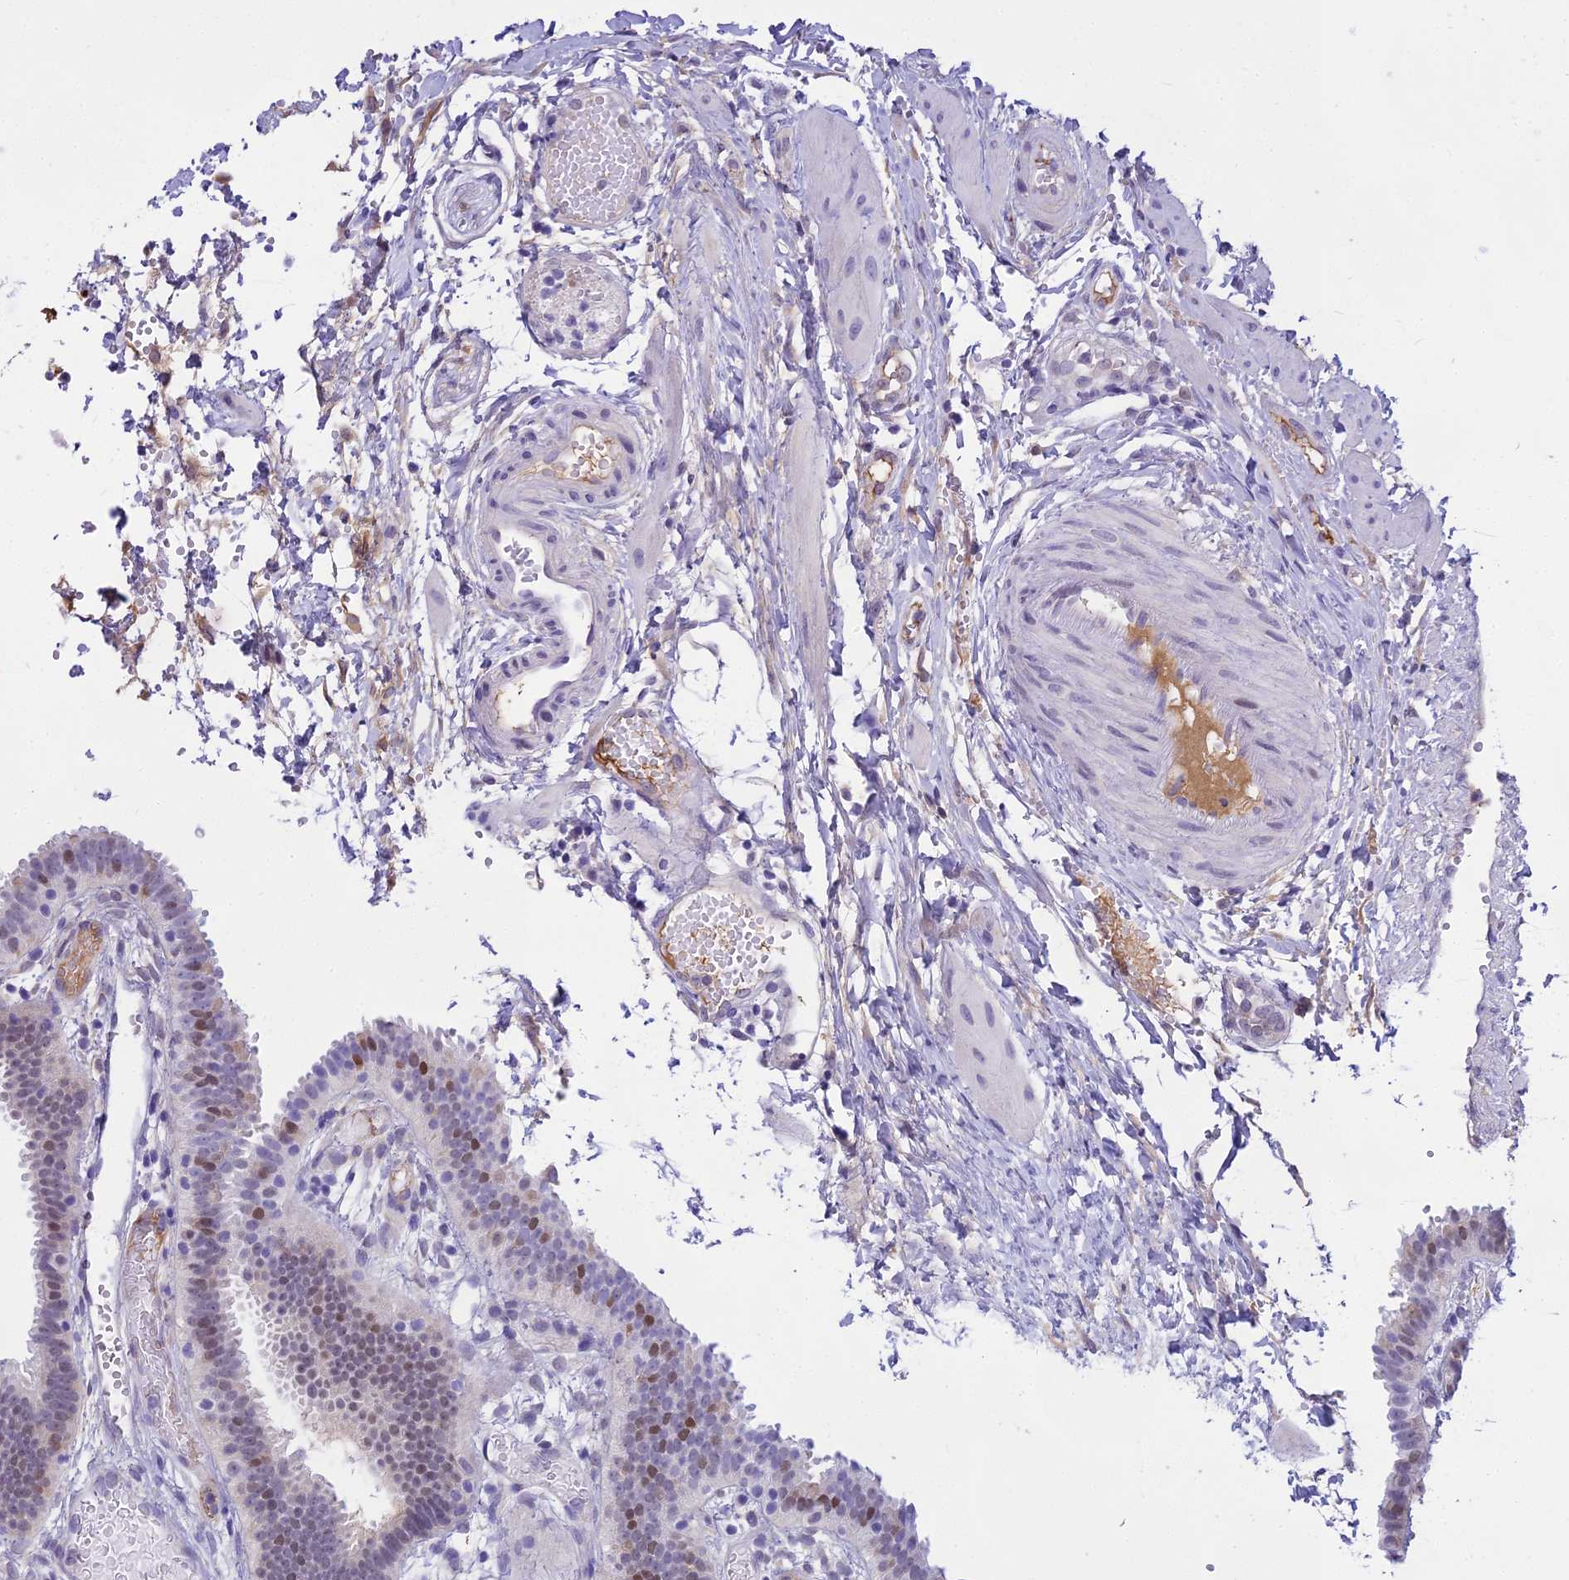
{"staining": {"intensity": "moderate", "quantity": "25%-75%", "location": "nuclear"}, "tissue": "fallopian tube", "cell_type": "Glandular cells", "image_type": "normal", "snomed": [{"axis": "morphology", "description": "Normal tissue, NOS"}, {"axis": "topography", "description": "Fallopian tube"}], "caption": "IHC of unremarkable human fallopian tube demonstrates medium levels of moderate nuclear expression in about 25%-75% of glandular cells. (Brightfield microscopy of DAB IHC at high magnification).", "gene": "MAT2A", "patient": {"sex": "female", "age": 37}}